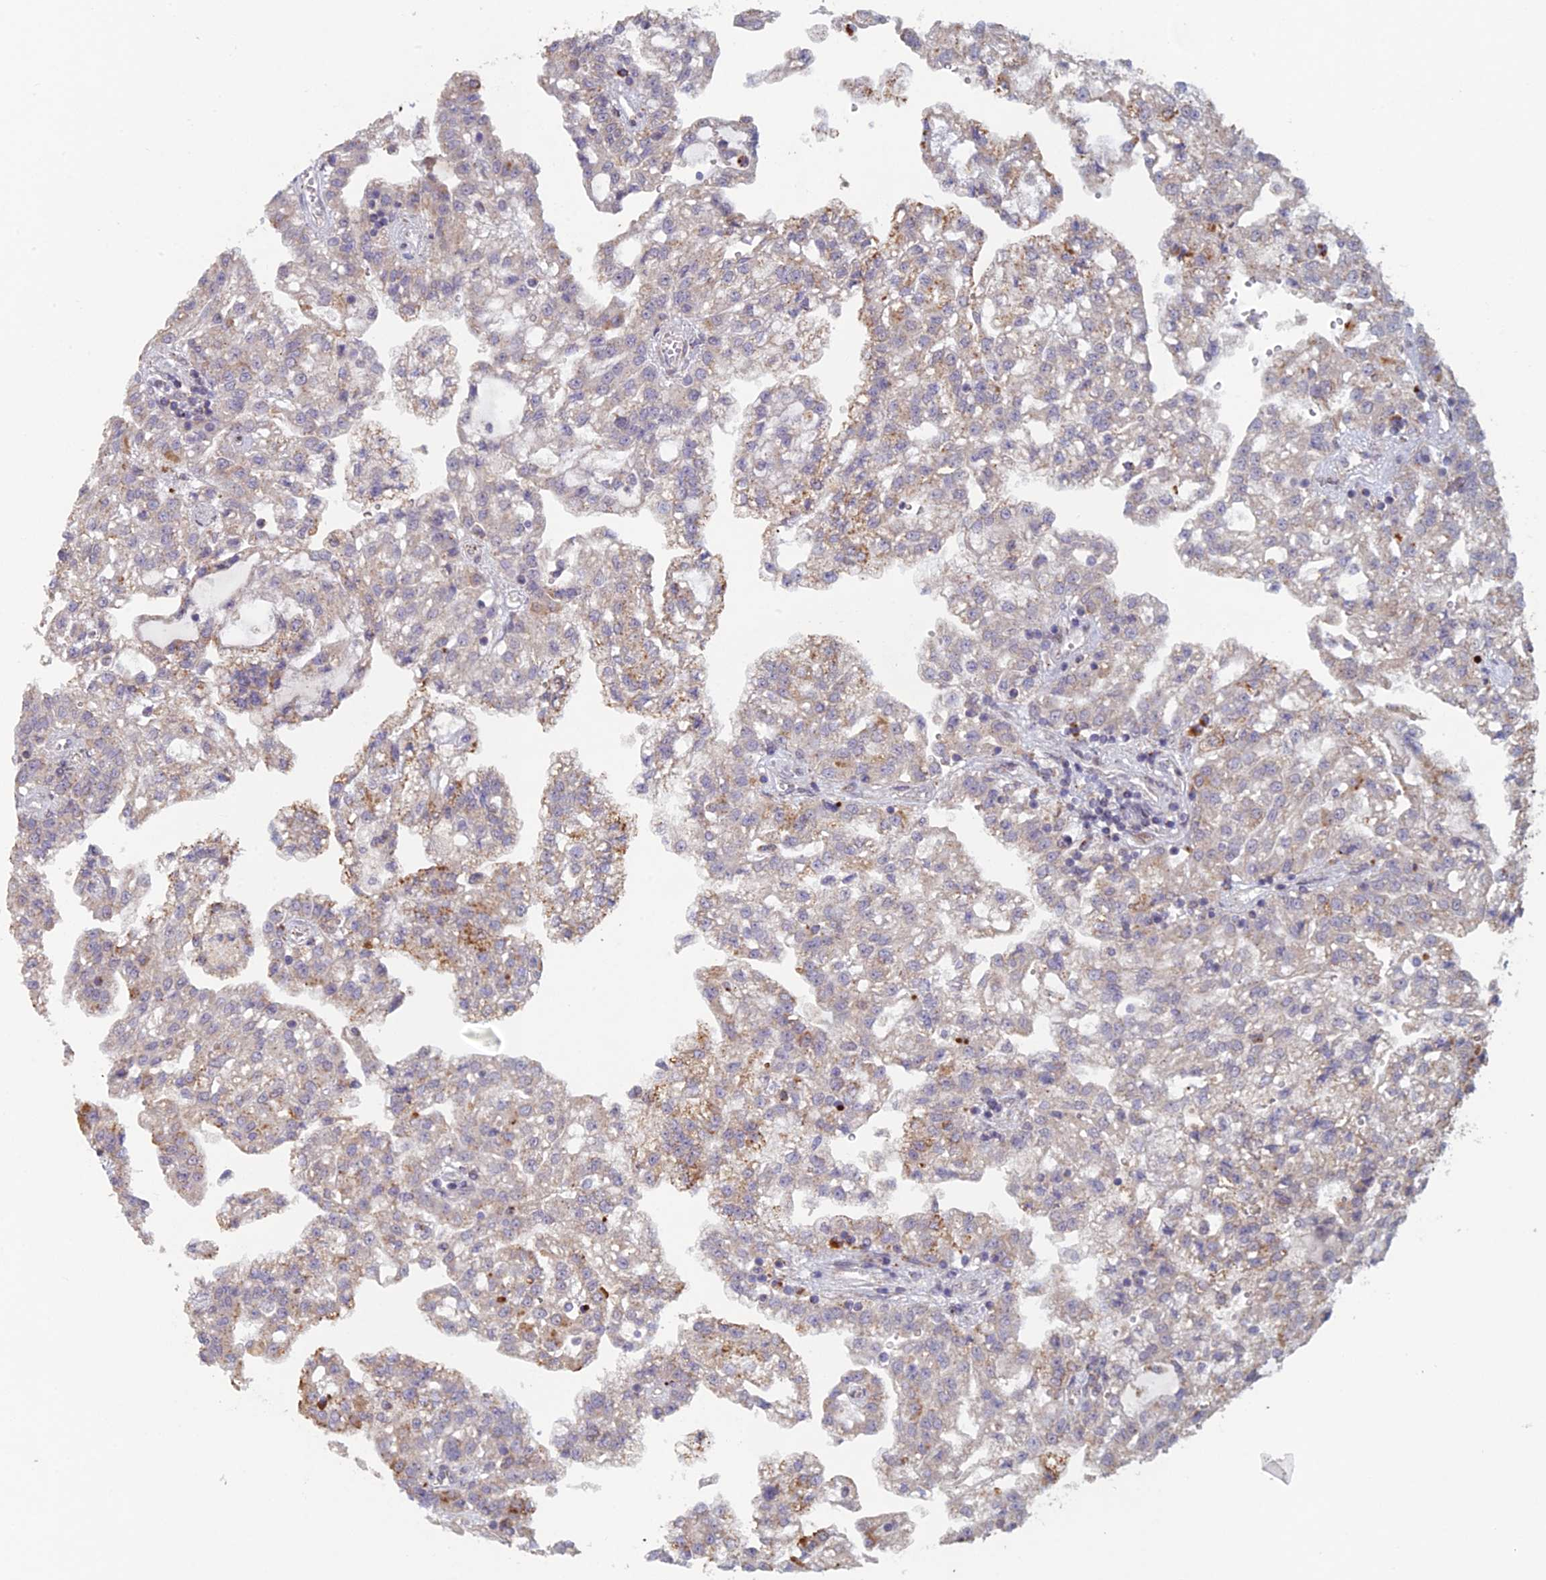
{"staining": {"intensity": "moderate", "quantity": "<25%", "location": "cytoplasmic/membranous"}, "tissue": "renal cancer", "cell_type": "Tumor cells", "image_type": "cancer", "snomed": [{"axis": "morphology", "description": "Adenocarcinoma, NOS"}, {"axis": "topography", "description": "Kidney"}], "caption": "Adenocarcinoma (renal) stained with a brown dye displays moderate cytoplasmic/membranous positive positivity in approximately <25% of tumor cells.", "gene": "FOXS1", "patient": {"sex": "male", "age": 63}}